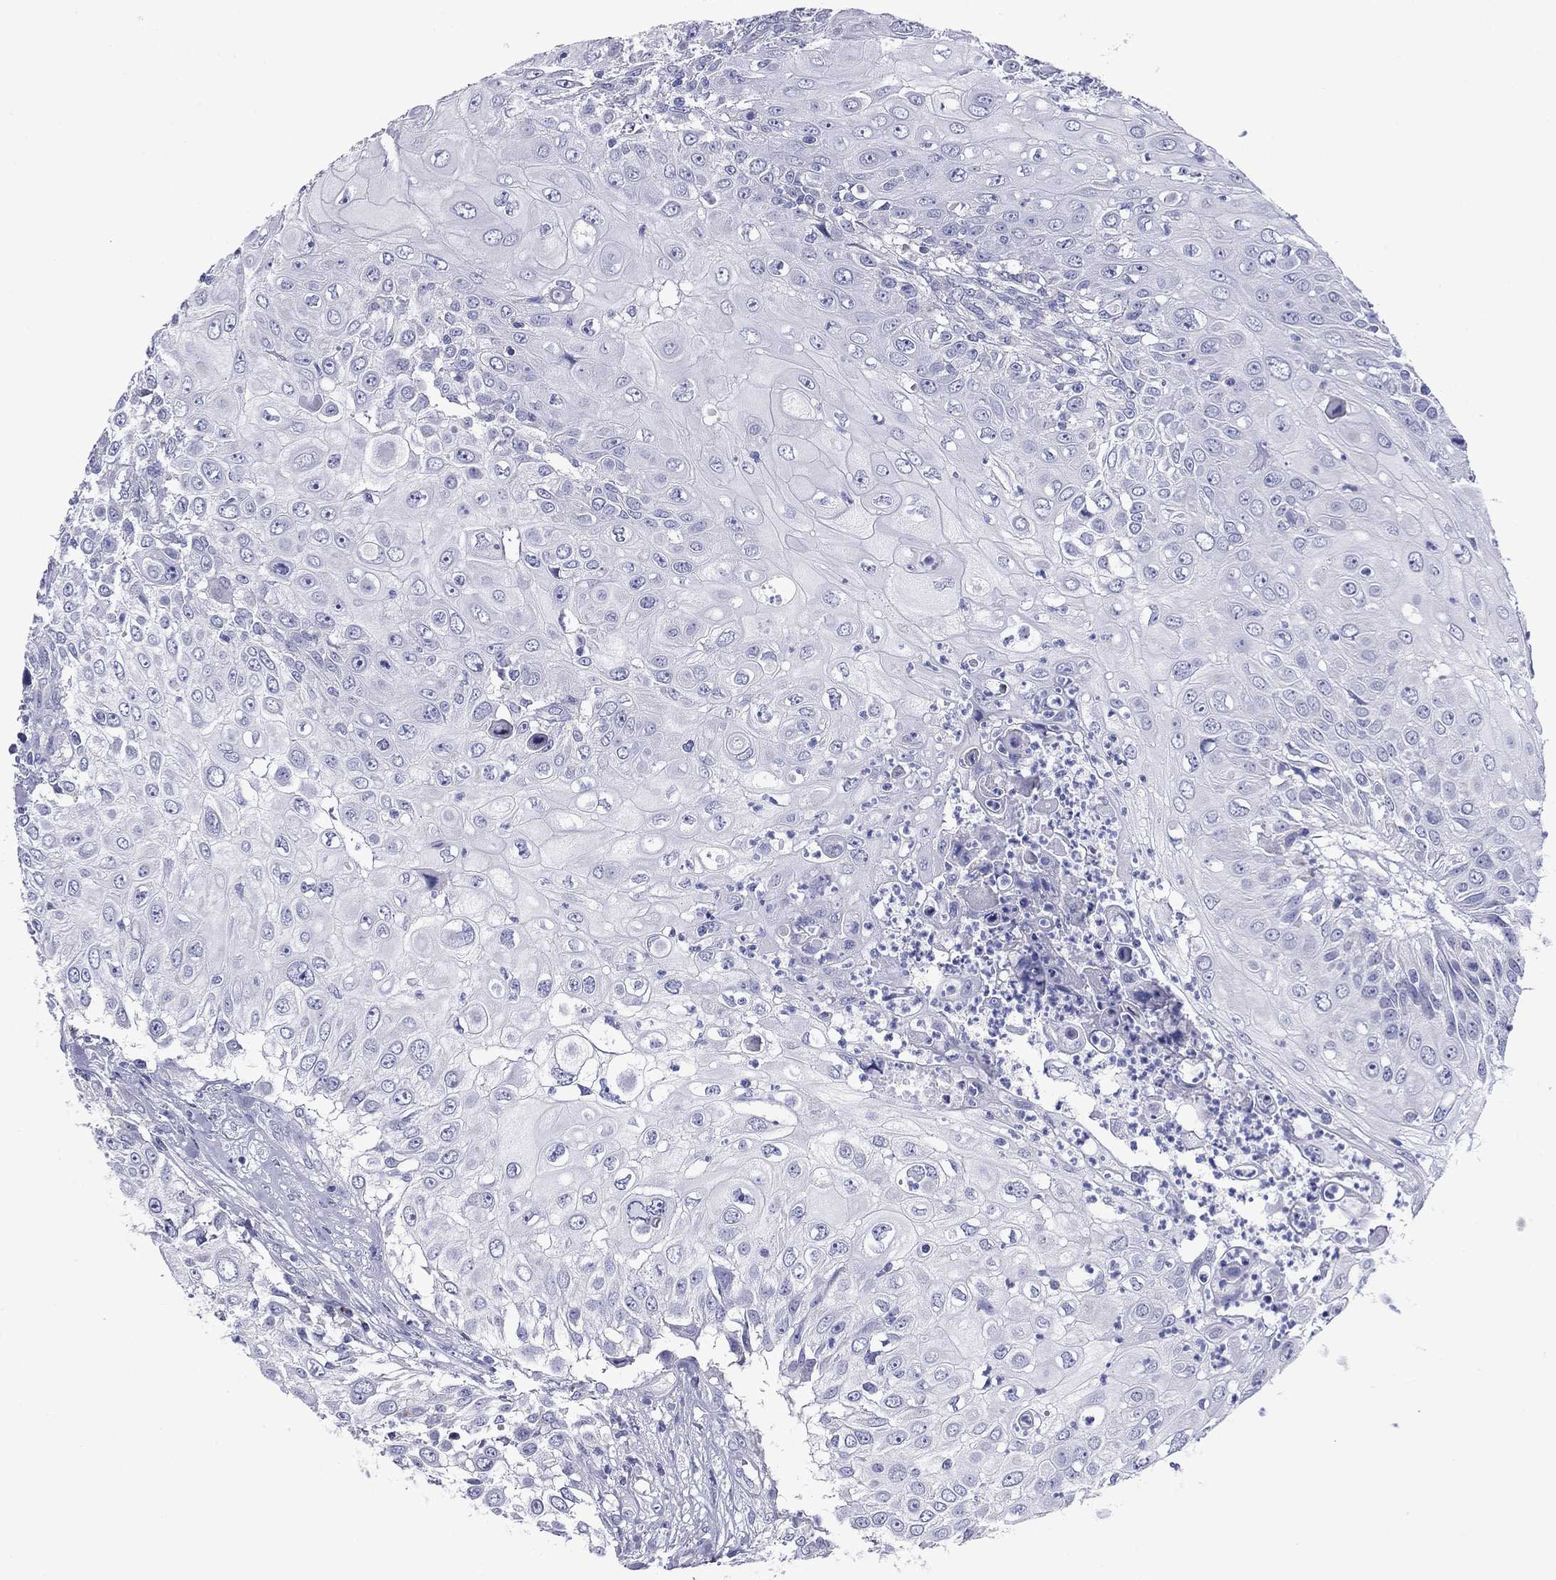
{"staining": {"intensity": "negative", "quantity": "none", "location": "none"}, "tissue": "urothelial cancer", "cell_type": "Tumor cells", "image_type": "cancer", "snomed": [{"axis": "morphology", "description": "Urothelial carcinoma, High grade"}, {"axis": "topography", "description": "Urinary bladder"}], "caption": "Photomicrograph shows no significant protein expression in tumor cells of urothelial carcinoma (high-grade).", "gene": "ACADSB", "patient": {"sex": "female", "age": 79}}